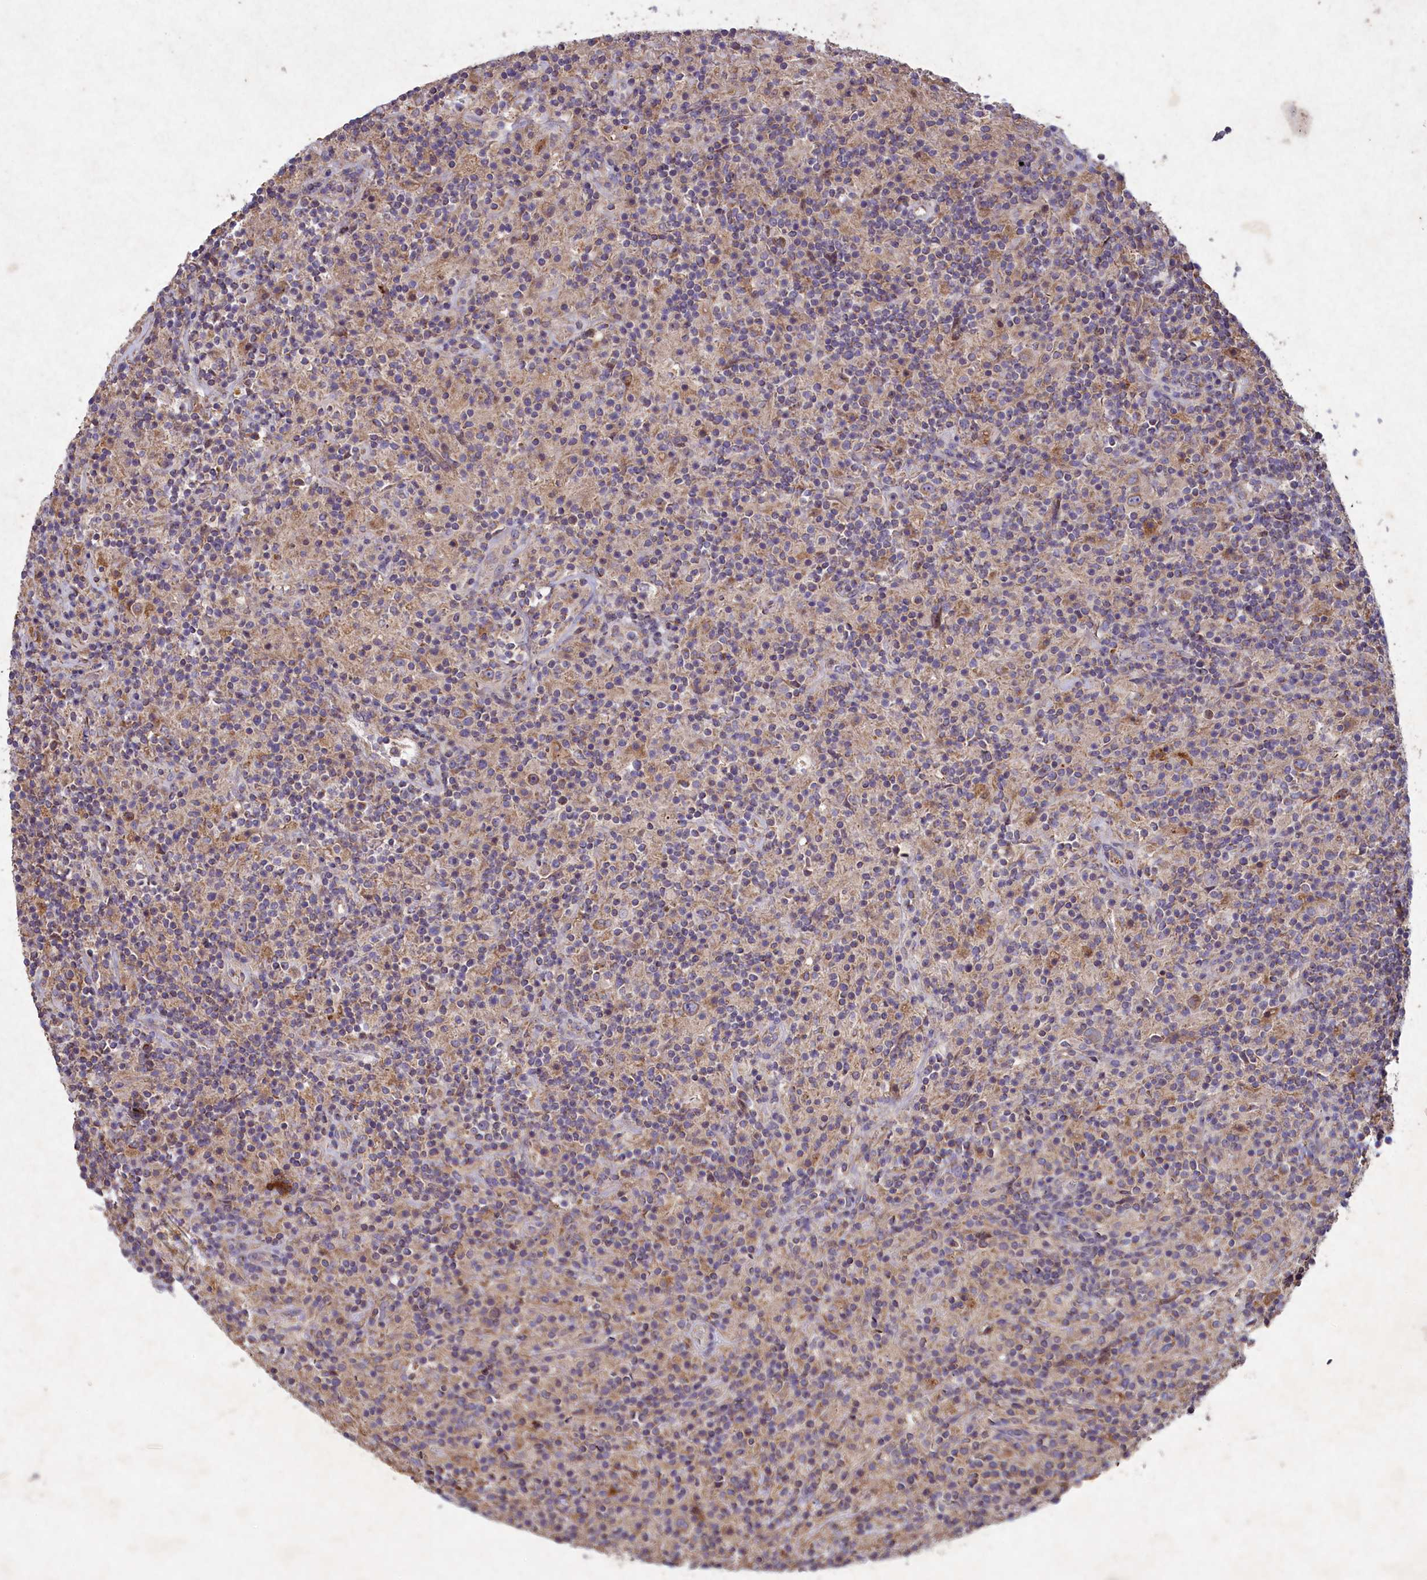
{"staining": {"intensity": "moderate", "quantity": "25%-75%", "location": "cytoplasmic/membranous"}, "tissue": "lymphoma", "cell_type": "Tumor cells", "image_type": "cancer", "snomed": [{"axis": "morphology", "description": "Hodgkin's disease, NOS"}, {"axis": "topography", "description": "Lymph node"}], "caption": "Hodgkin's disease tissue demonstrates moderate cytoplasmic/membranous expression in about 25%-75% of tumor cells", "gene": "CIAO2B", "patient": {"sex": "male", "age": 70}}